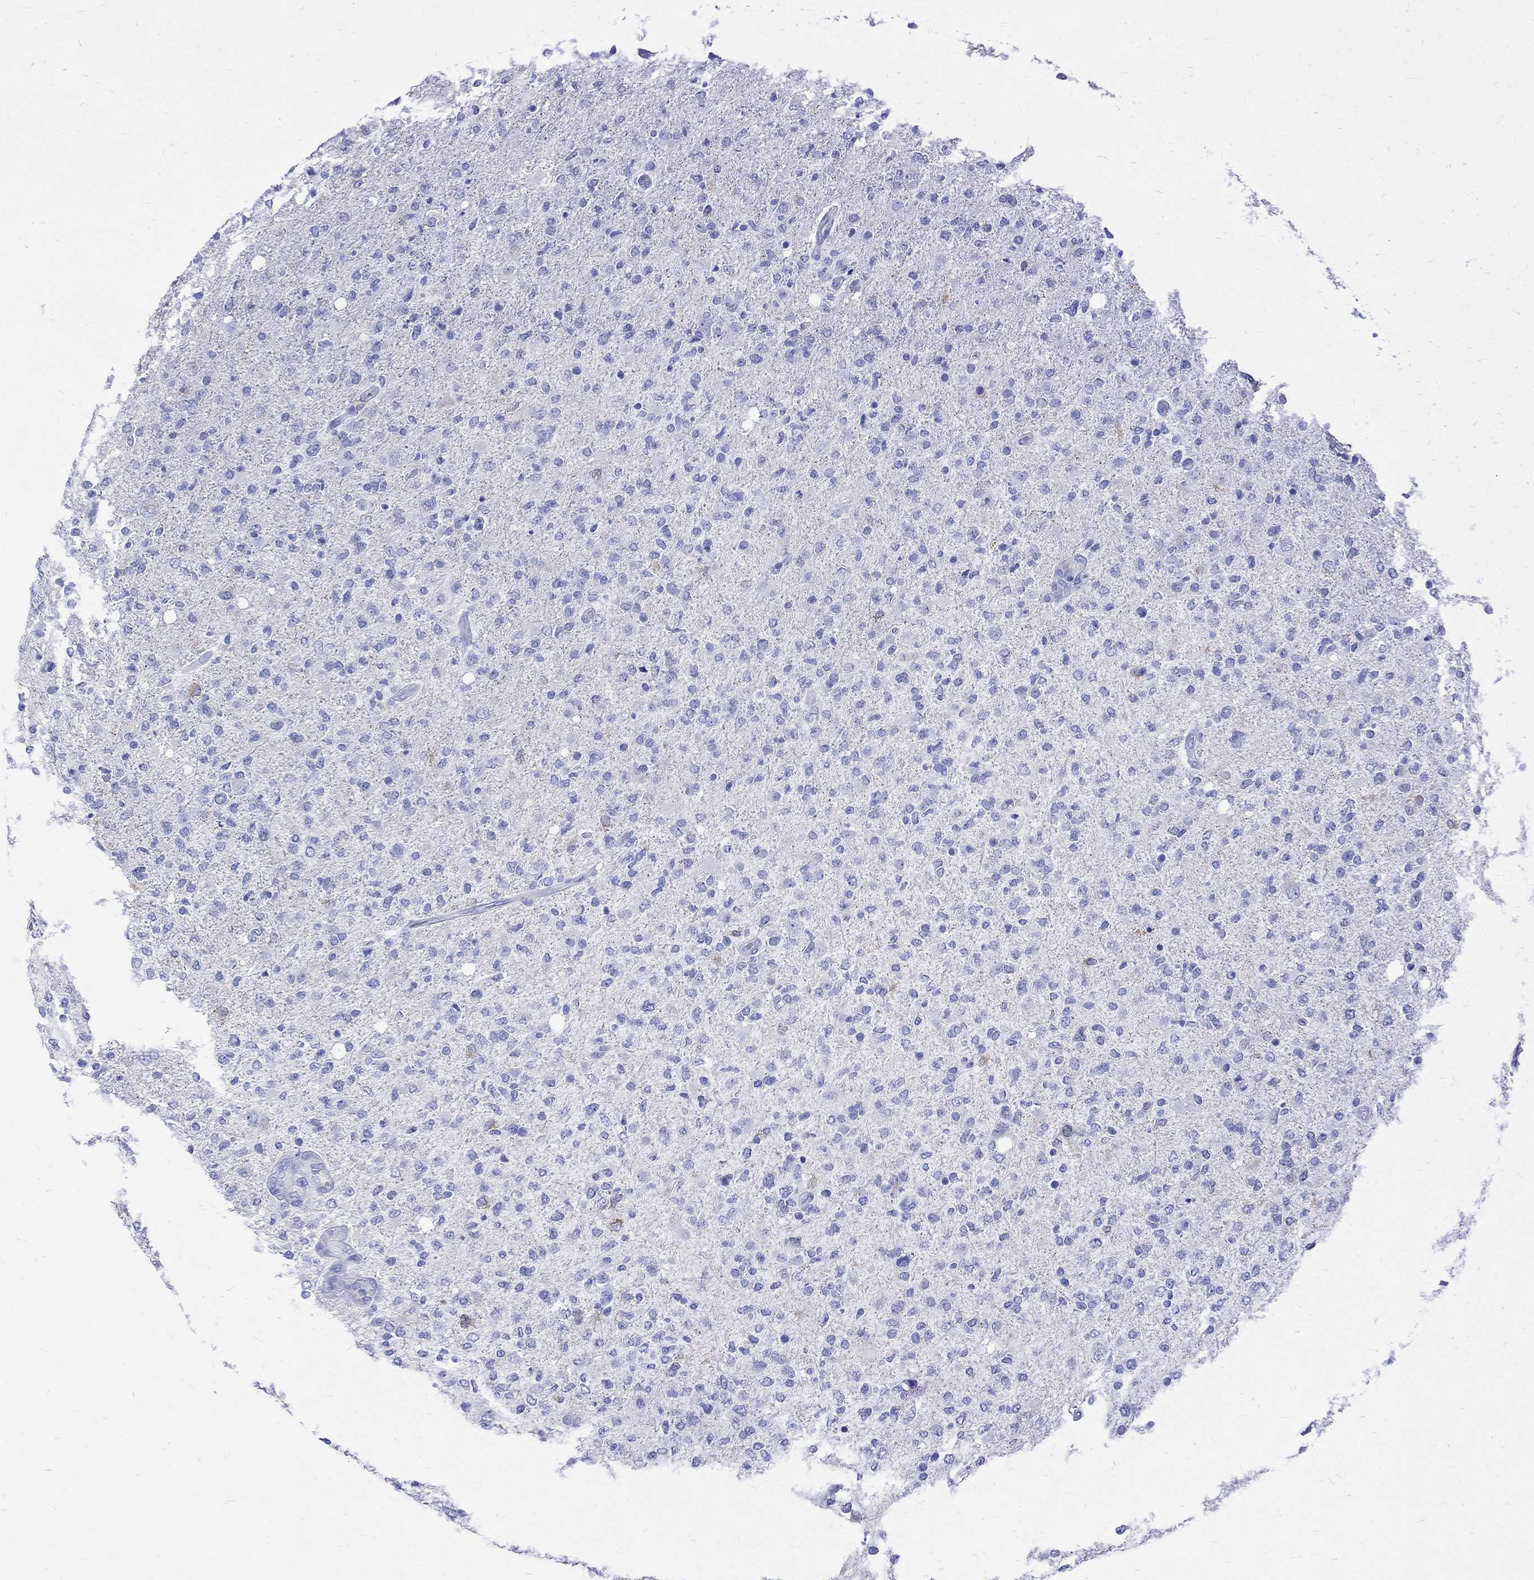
{"staining": {"intensity": "negative", "quantity": "none", "location": "none"}, "tissue": "glioma", "cell_type": "Tumor cells", "image_type": "cancer", "snomed": [{"axis": "morphology", "description": "Glioma, malignant, High grade"}, {"axis": "topography", "description": "Cerebral cortex"}], "caption": "This is a image of immunohistochemistry (IHC) staining of malignant high-grade glioma, which shows no positivity in tumor cells.", "gene": "MAGEB6", "patient": {"sex": "male", "age": 70}}